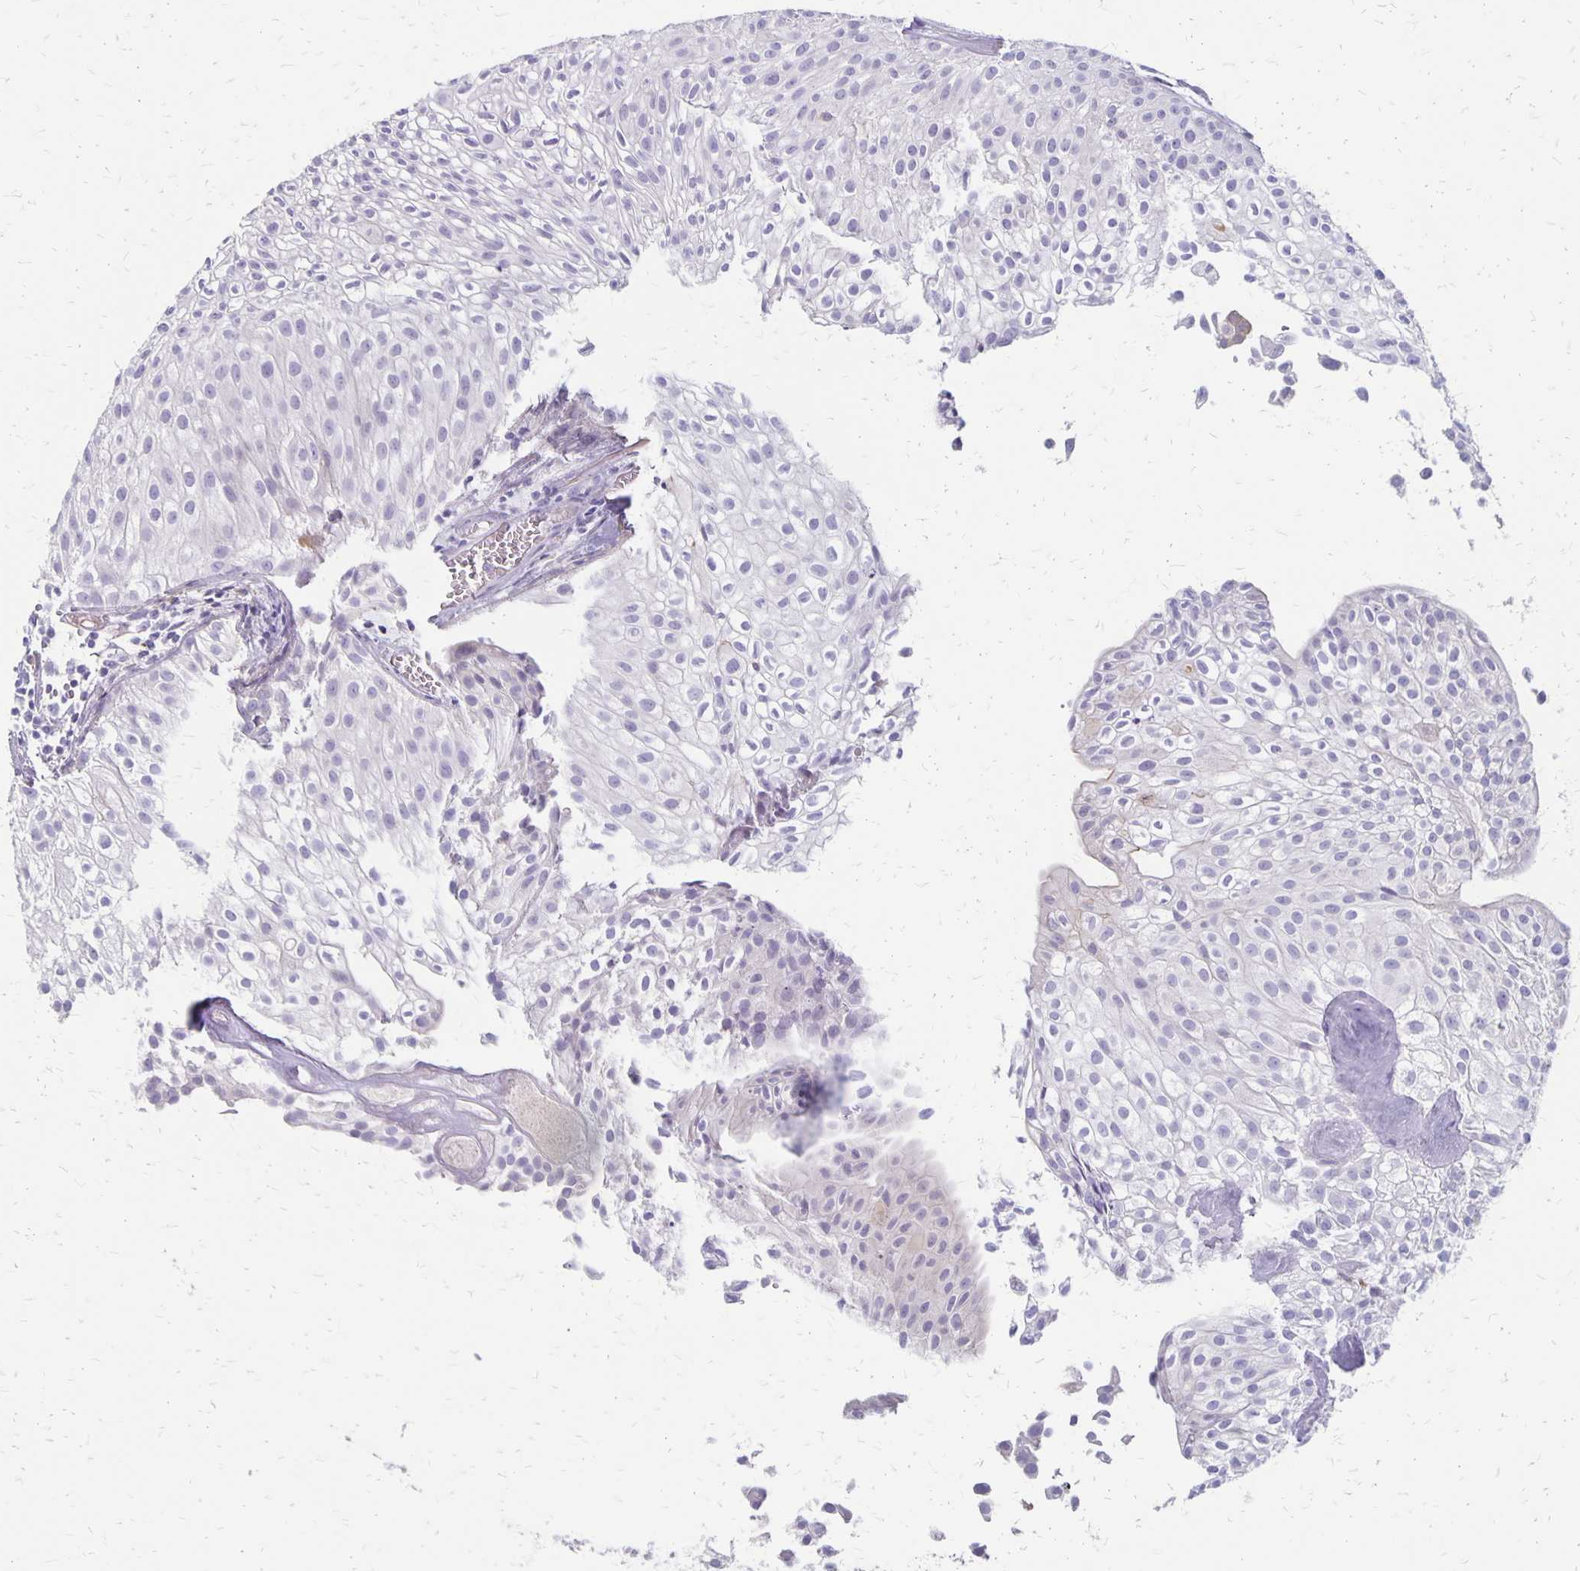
{"staining": {"intensity": "negative", "quantity": "none", "location": "none"}, "tissue": "urothelial cancer", "cell_type": "Tumor cells", "image_type": "cancer", "snomed": [{"axis": "morphology", "description": "Urothelial carcinoma, Low grade"}, {"axis": "topography", "description": "Urinary bladder"}], "caption": "Protein analysis of urothelial cancer reveals no significant staining in tumor cells.", "gene": "HOMER1", "patient": {"sex": "male", "age": 70}}